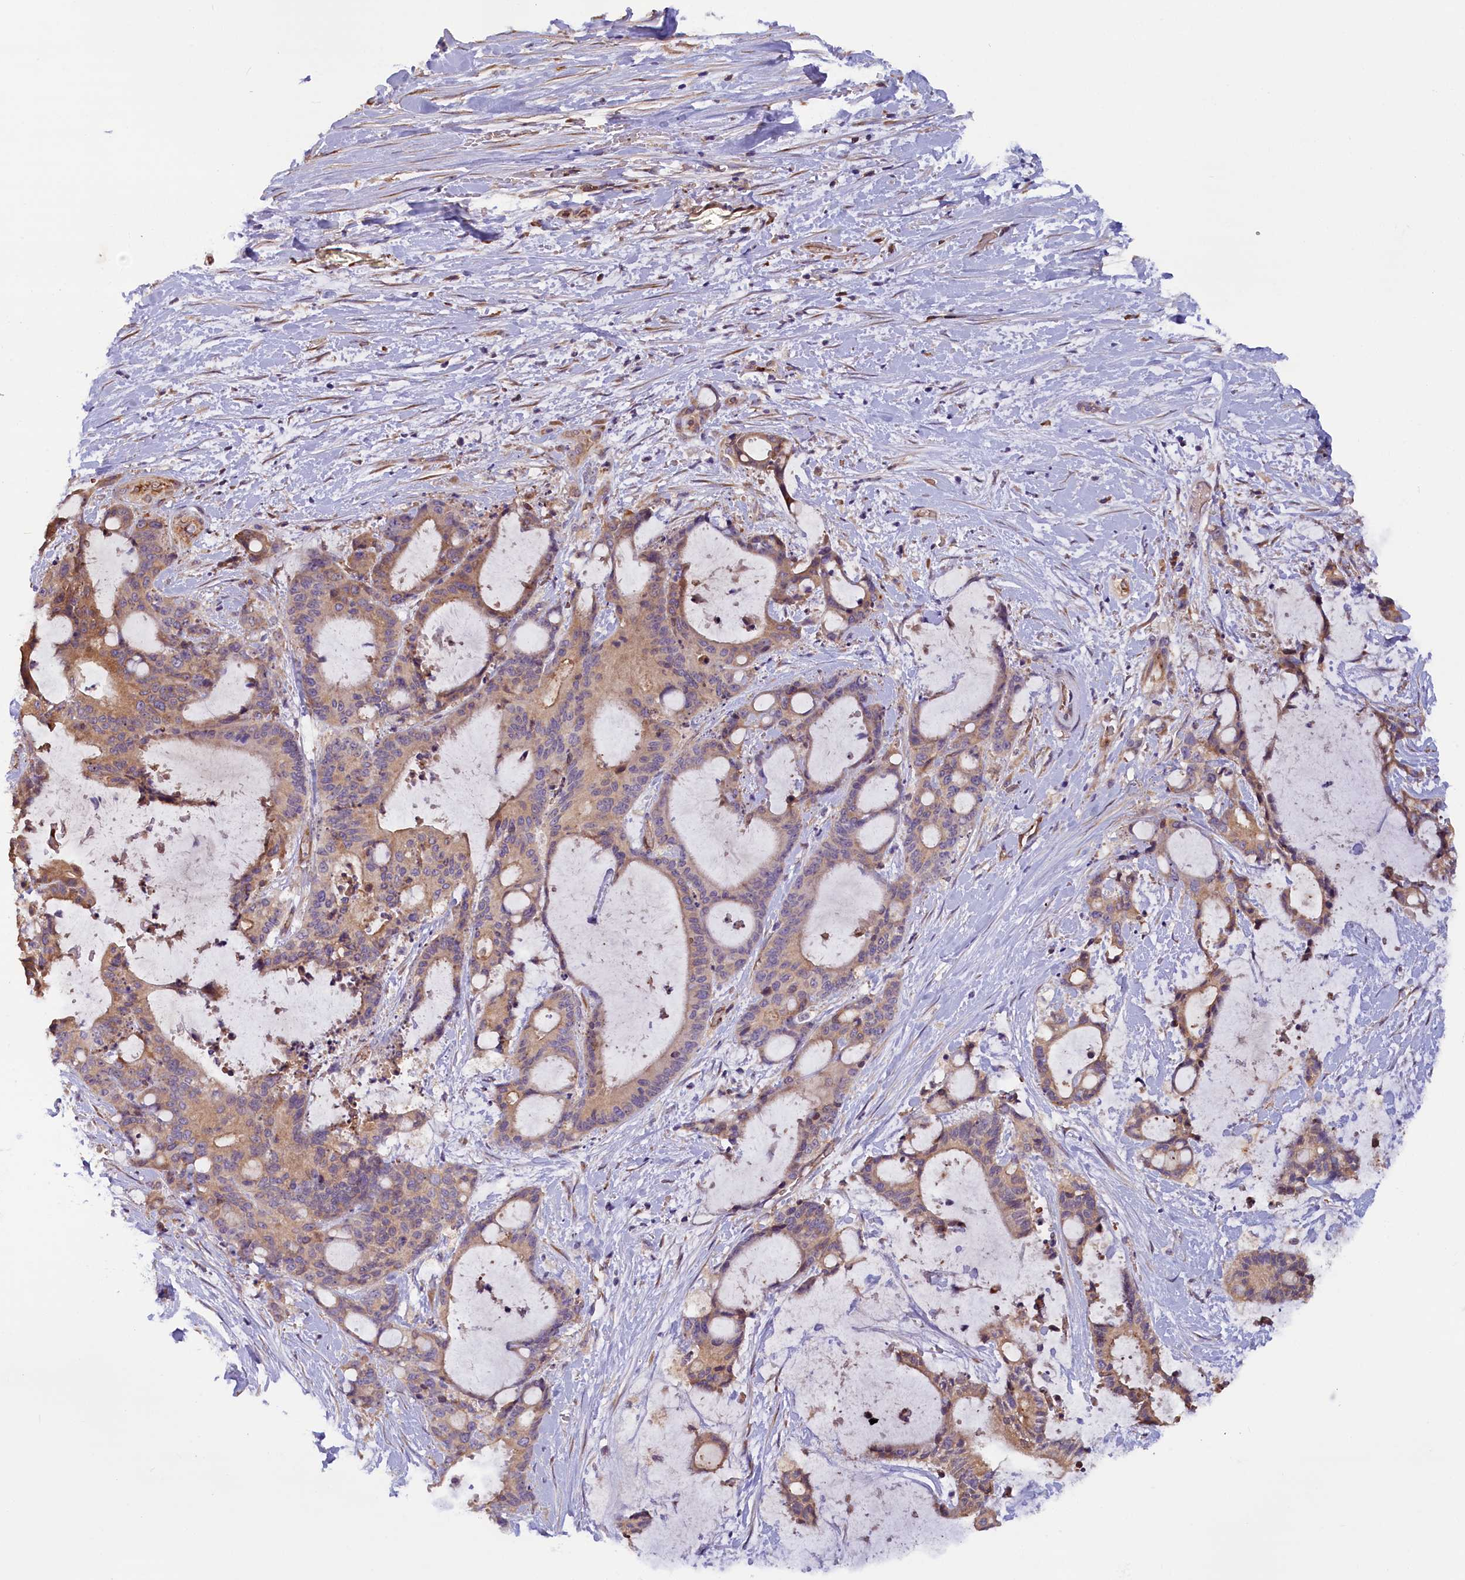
{"staining": {"intensity": "weak", "quantity": ">75%", "location": "cytoplasmic/membranous"}, "tissue": "liver cancer", "cell_type": "Tumor cells", "image_type": "cancer", "snomed": [{"axis": "morphology", "description": "Normal tissue, NOS"}, {"axis": "morphology", "description": "Cholangiocarcinoma"}, {"axis": "topography", "description": "Liver"}, {"axis": "topography", "description": "Peripheral nerve tissue"}], "caption": "Human cholangiocarcinoma (liver) stained with a brown dye demonstrates weak cytoplasmic/membranous positive staining in approximately >75% of tumor cells.", "gene": "CCDC9B", "patient": {"sex": "female", "age": 73}}